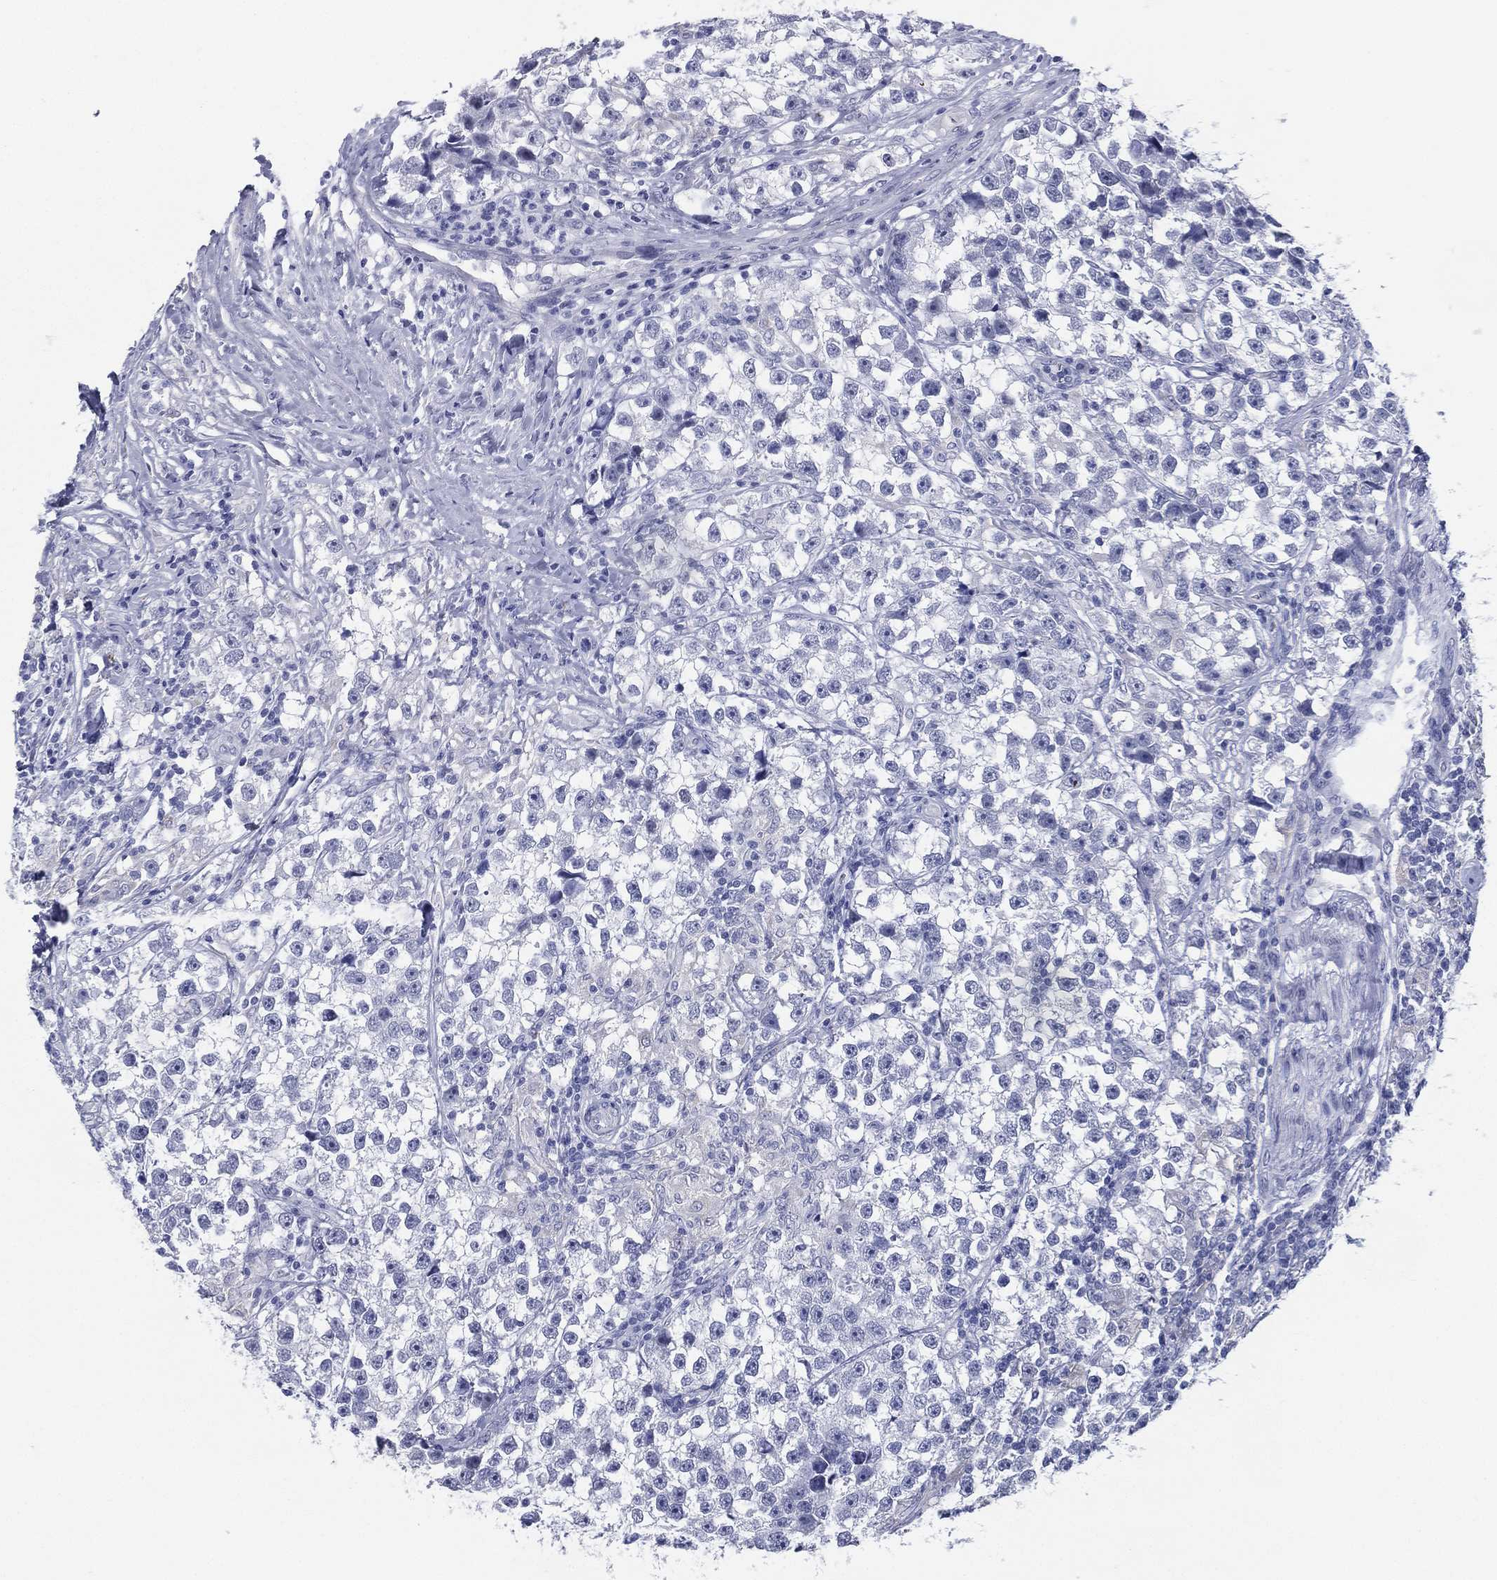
{"staining": {"intensity": "negative", "quantity": "none", "location": "none"}, "tissue": "testis cancer", "cell_type": "Tumor cells", "image_type": "cancer", "snomed": [{"axis": "morphology", "description": "Seminoma, NOS"}, {"axis": "topography", "description": "Testis"}], "caption": "This is an immunohistochemistry micrograph of testis cancer (seminoma). There is no expression in tumor cells.", "gene": "RSPH4A", "patient": {"sex": "male", "age": 46}}